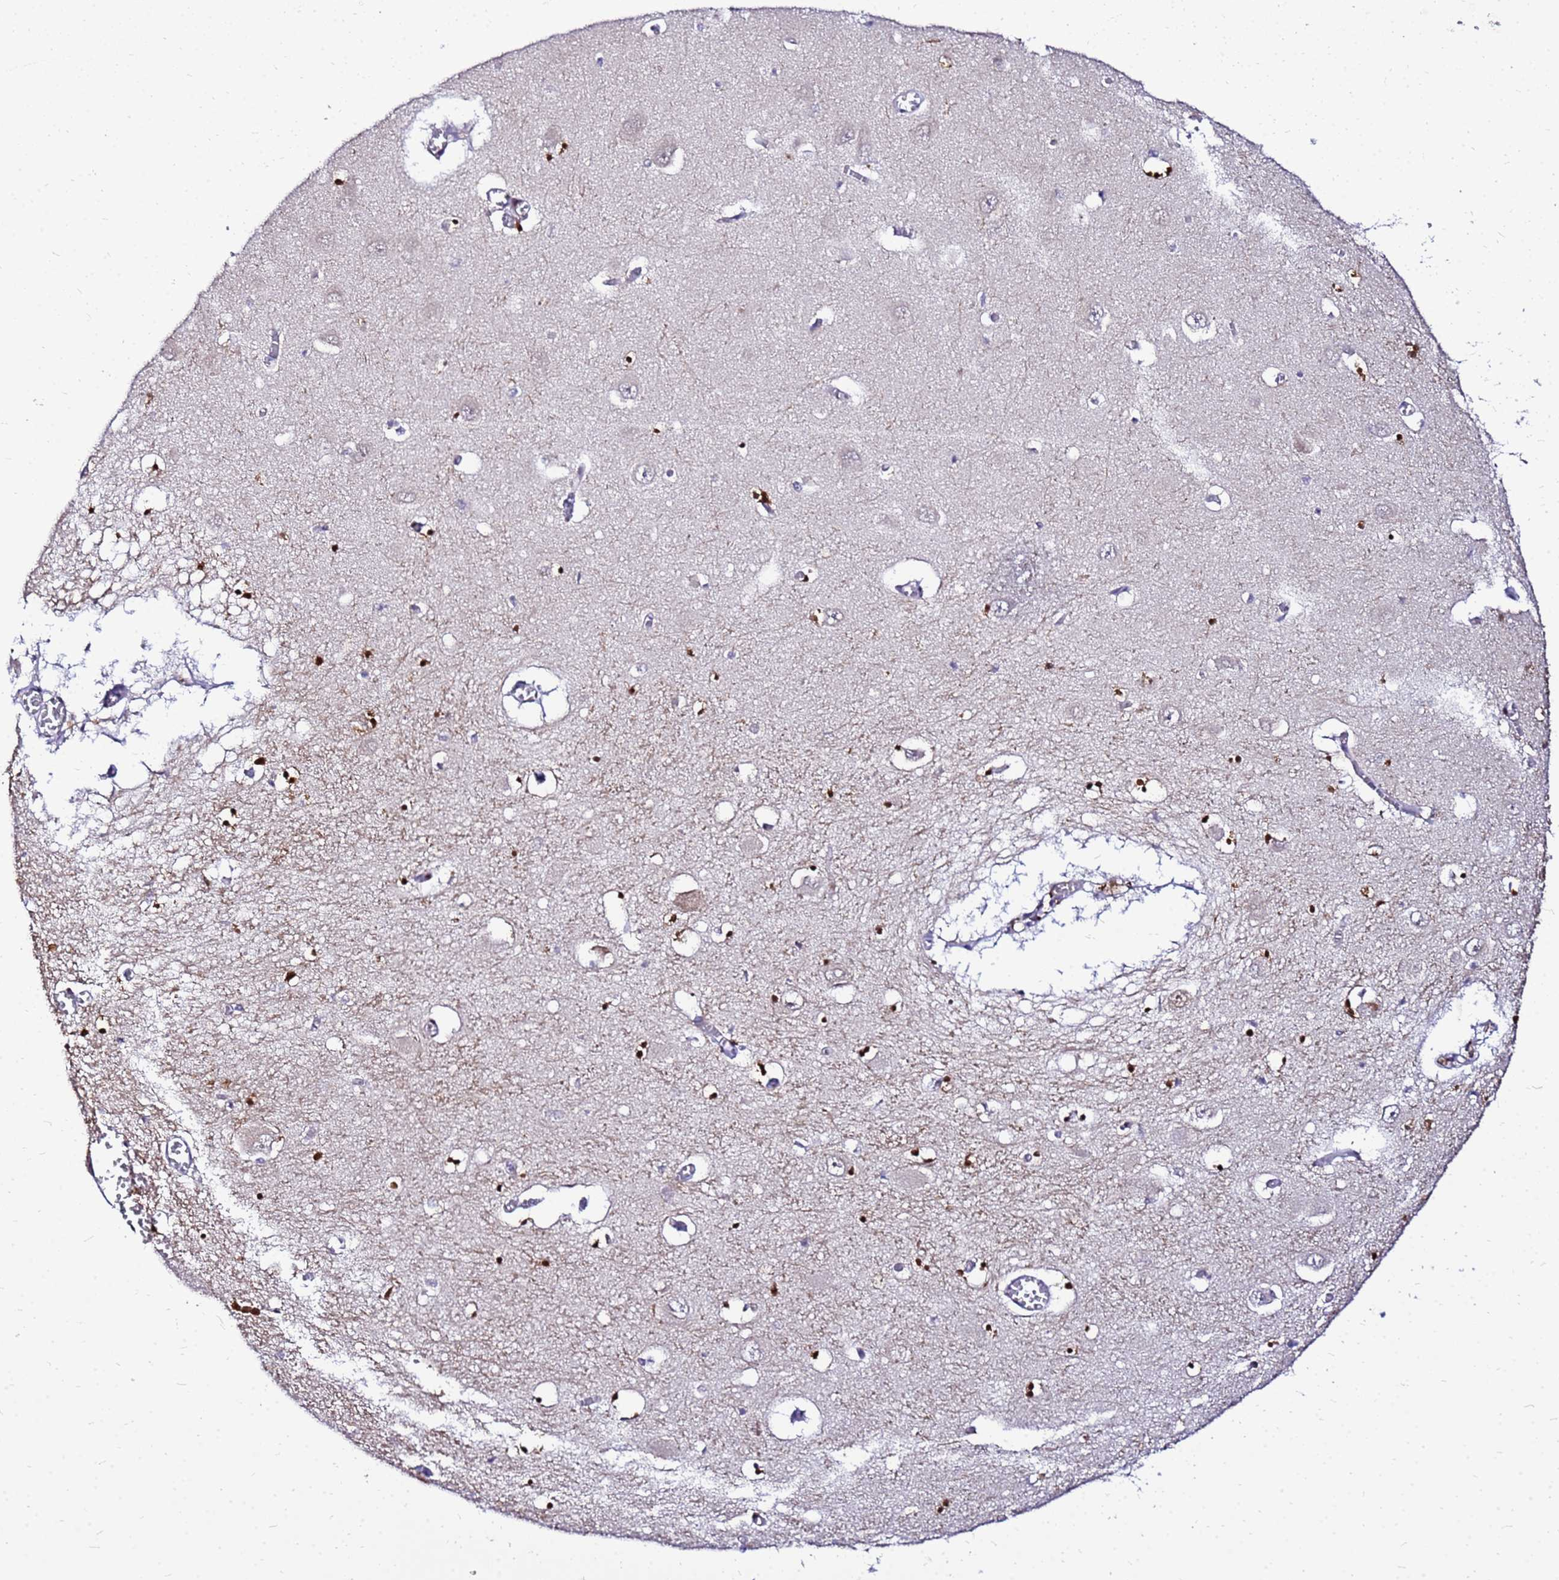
{"staining": {"intensity": "strong", "quantity": "25%-75%", "location": "nuclear"}, "tissue": "hippocampus", "cell_type": "Glial cells", "image_type": "normal", "snomed": [{"axis": "morphology", "description": "Normal tissue, NOS"}, {"axis": "topography", "description": "Hippocampus"}], "caption": "Immunohistochemical staining of normal hippocampus exhibits high levels of strong nuclear positivity in approximately 25%-75% of glial cells. The protein is shown in brown color, while the nuclei are stained blue.", "gene": "DBNDD2", "patient": {"sex": "male", "age": 70}}